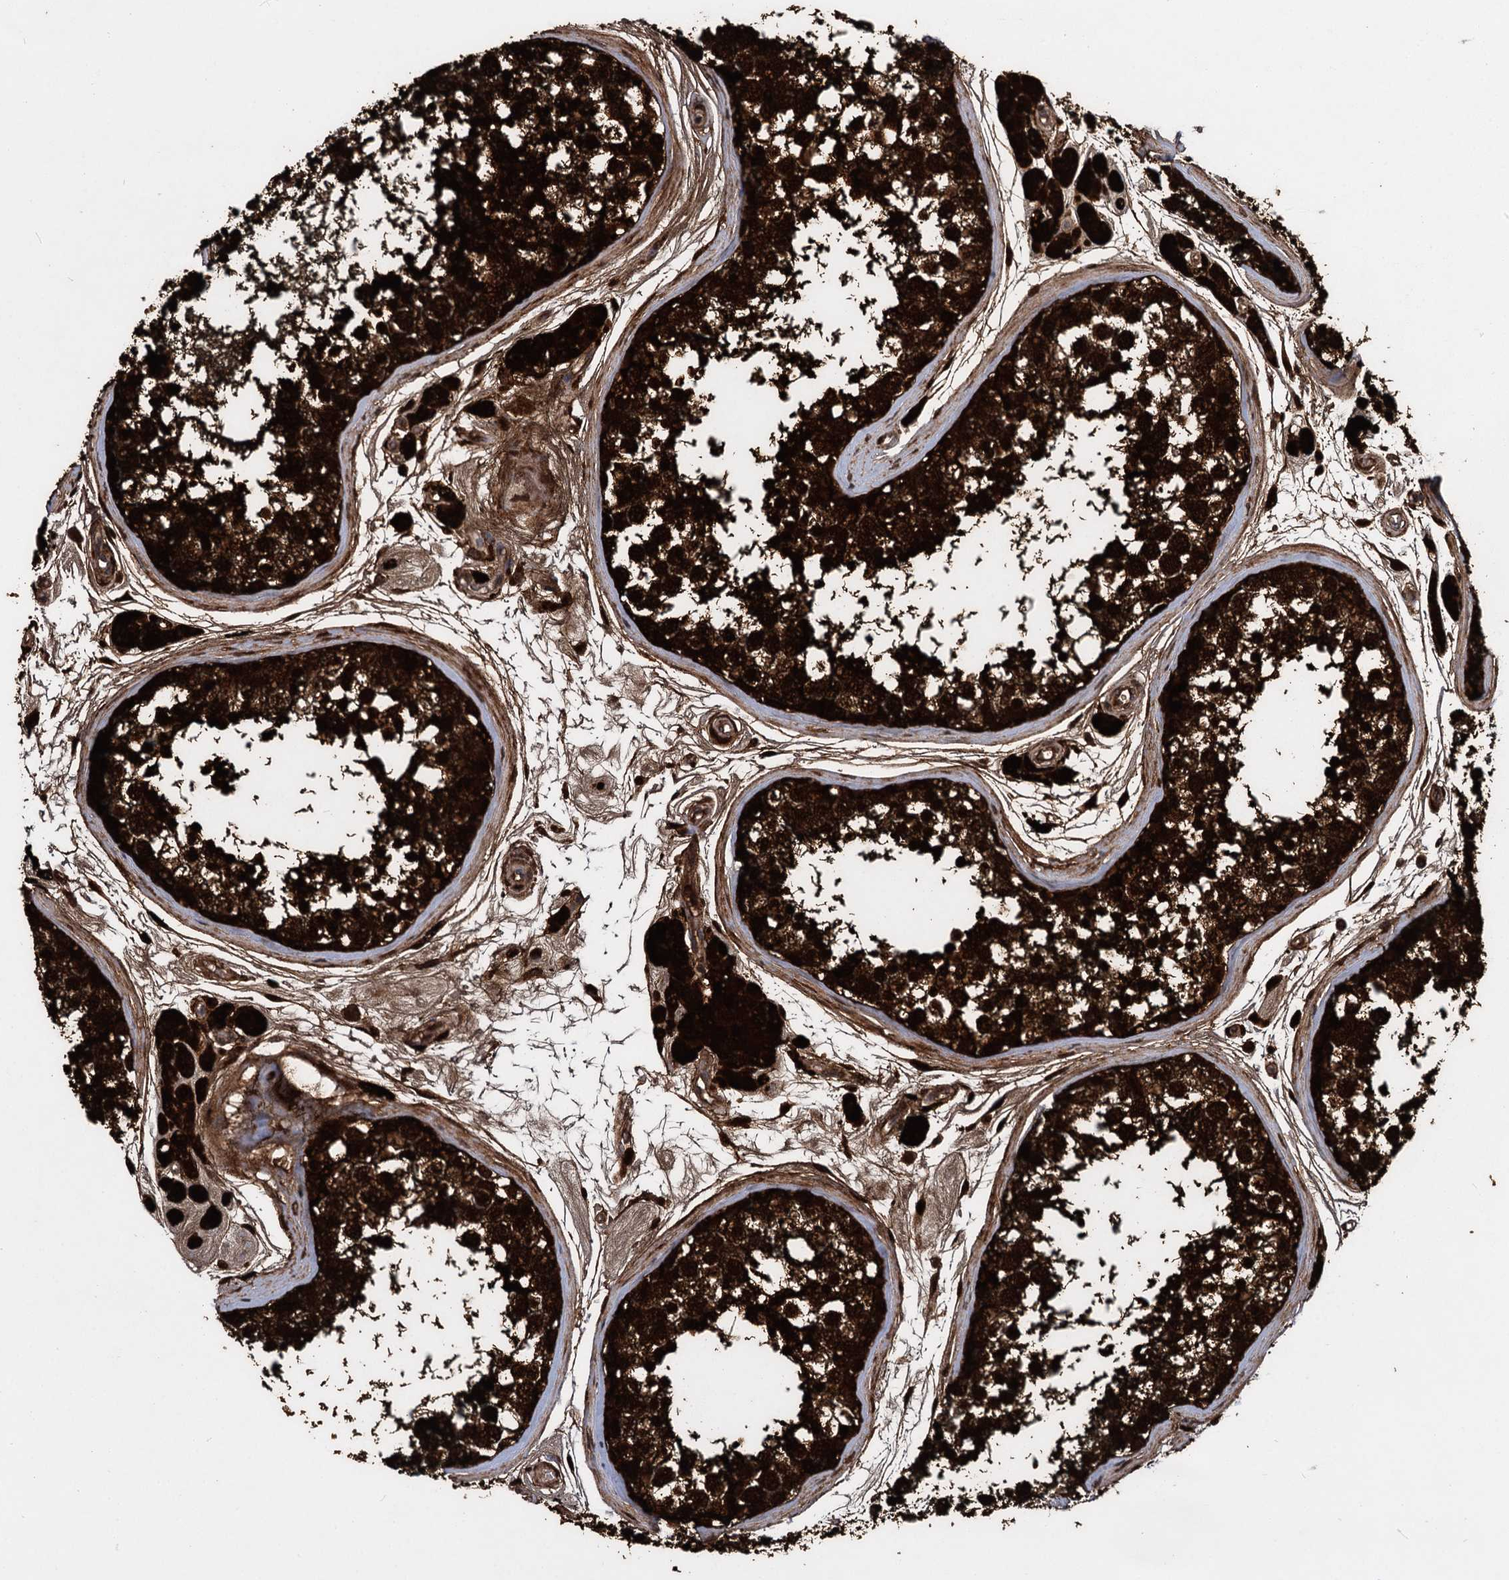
{"staining": {"intensity": "strong", "quantity": ">75%", "location": "cytoplasmic/membranous"}, "tissue": "testis", "cell_type": "Cells in seminiferous ducts", "image_type": "normal", "snomed": [{"axis": "morphology", "description": "Normal tissue, NOS"}, {"axis": "topography", "description": "Testis"}], "caption": "Brown immunohistochemical staining in unremarkable testis reveals strong cytoplasmic/membranous expression in about >75% of cells in seminiferous ducts.", "gene": "GSTM3", "patient": {"sex": "male", "age": 56}}